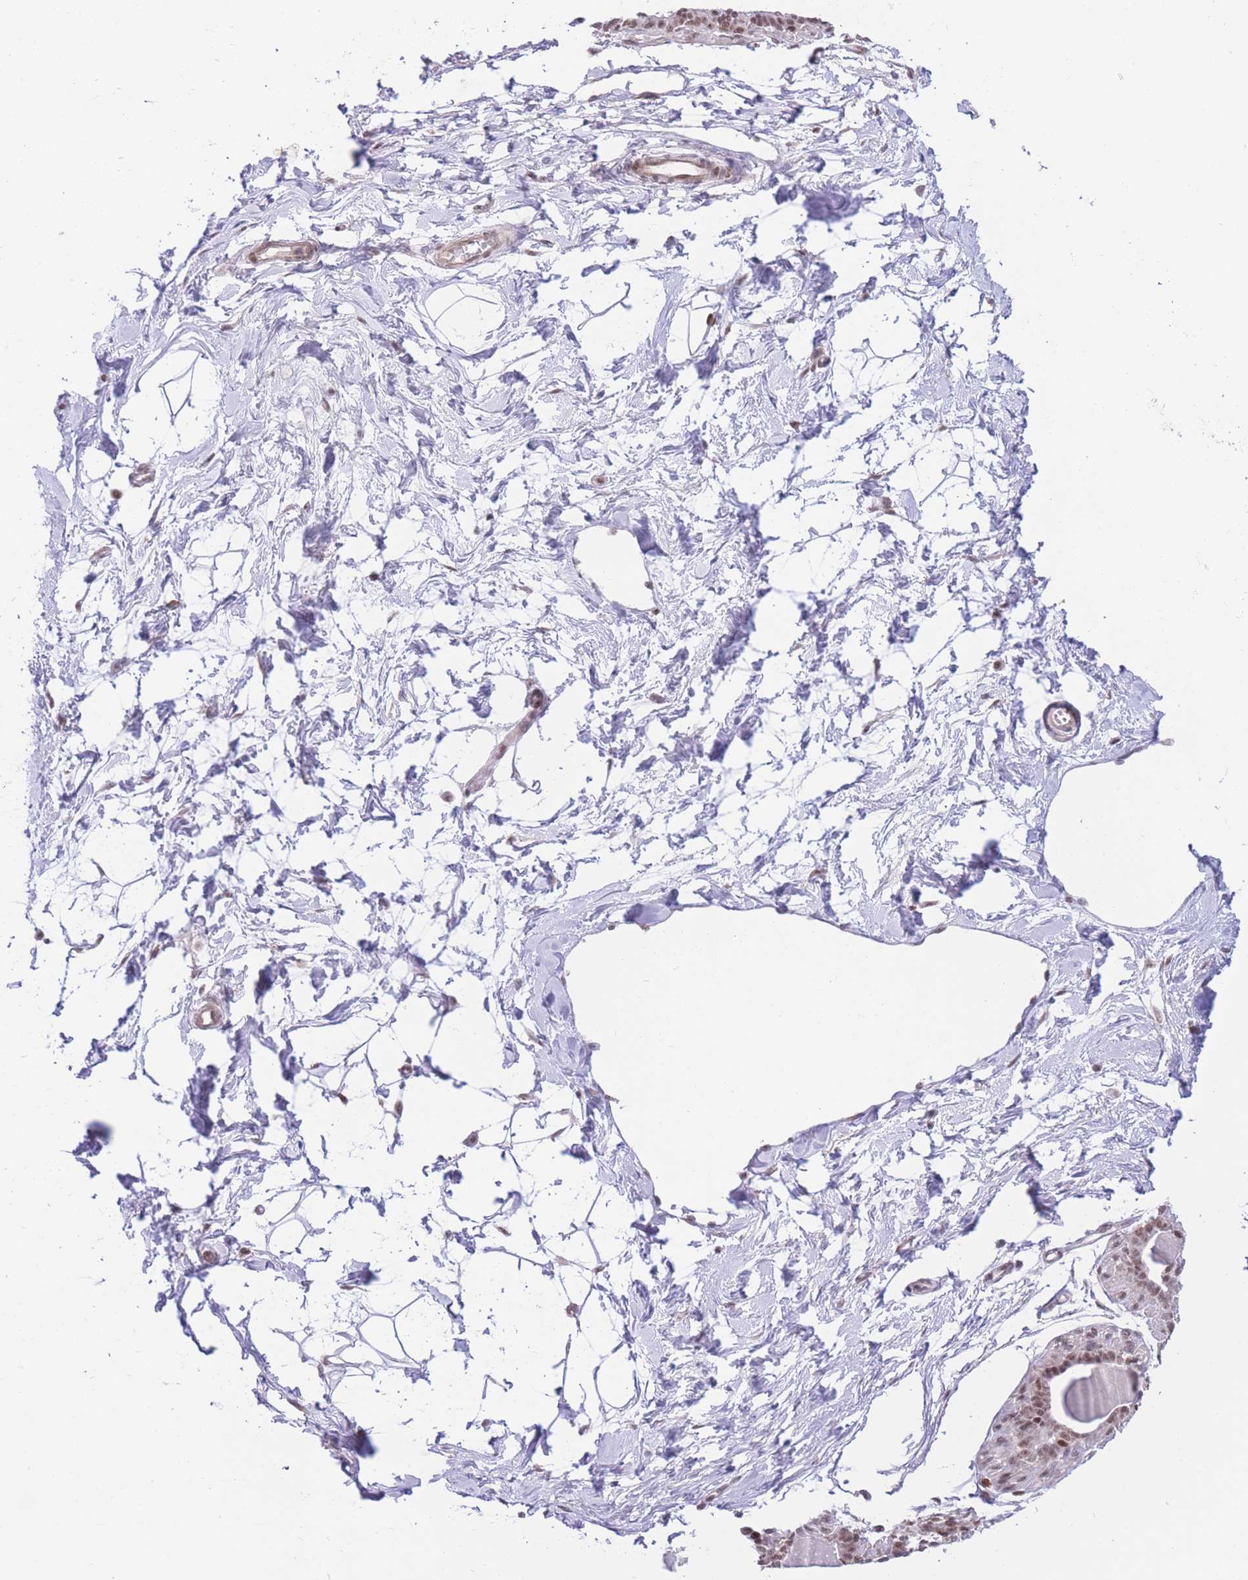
{"staining": {"intensity": "weak", "quantity": ">75%", "location": "nuclear"}, "tissue": "breast", "cell_type": "Adipocytes", "image_type": "normal", "snomed": [{"axis": "morphology", "description": "Normal tissue, NOS"}, {"axis": "topography", "description": "Breast"}], "caption": "Adipocytes exhibit low levels of weak nuclear staining in about >75% of cells in unremarkable human breast. (IHC, brightfield microscopy, high magnification).", "gene": "PCIF1", "patient": {"sex": "female", "age": 45}}